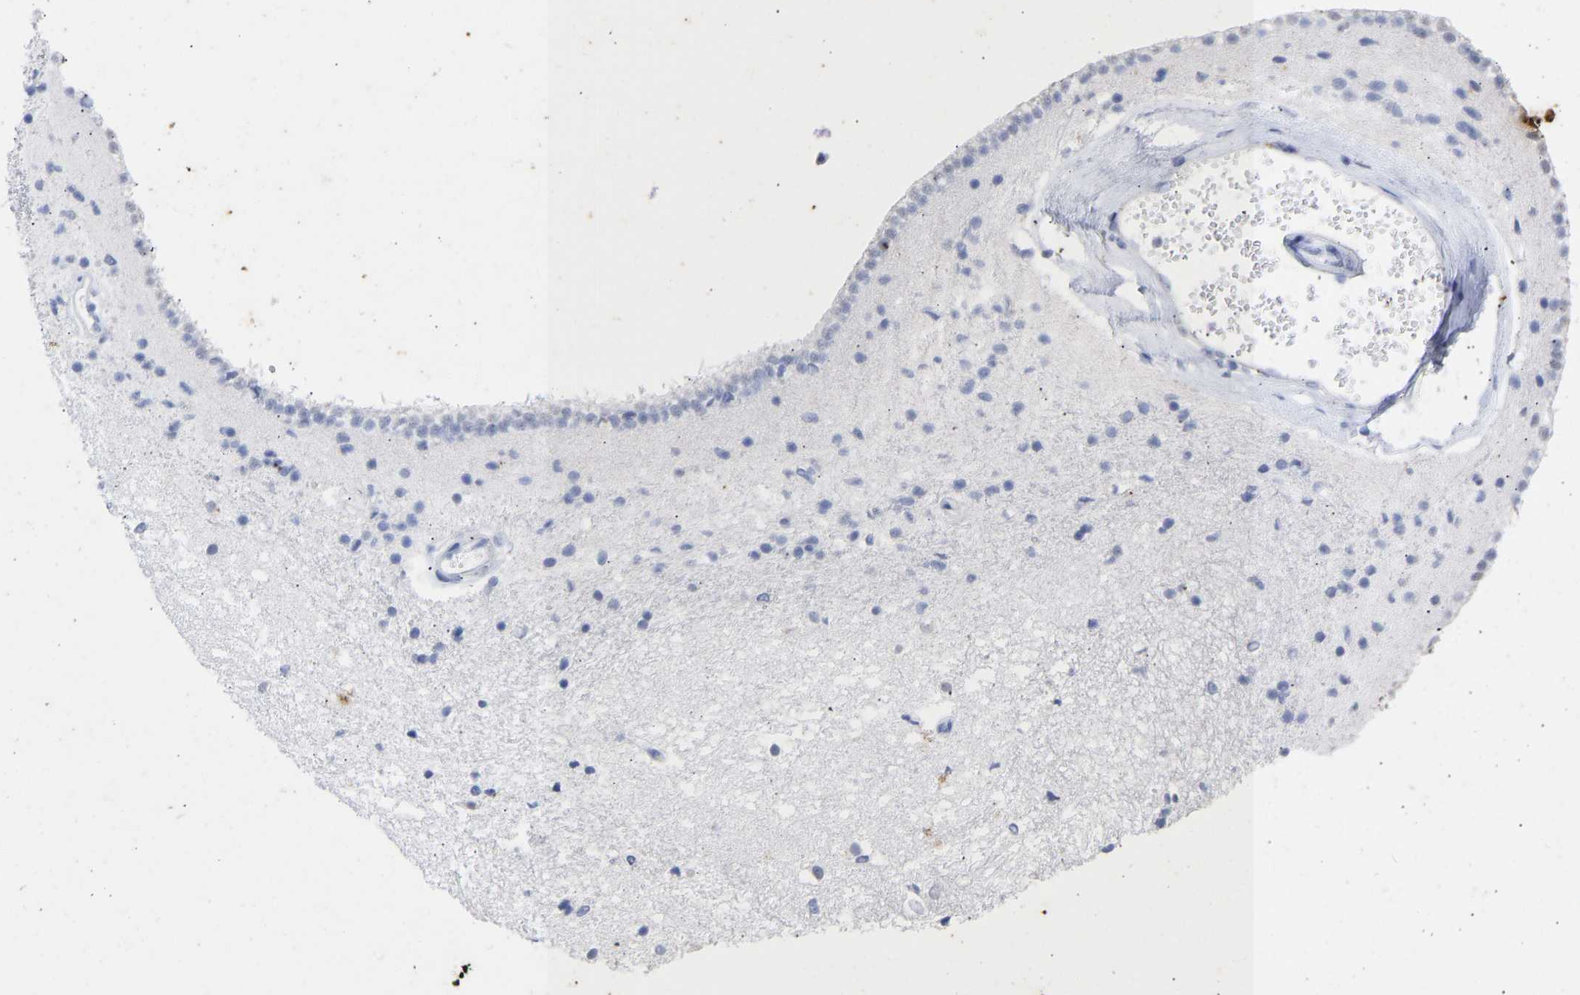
{"staining": {"intensity": "negative", "quantity": "none", "location": "none"}, "tissue": "caudate", "cell_type": "Glial cells", "image_type": "normal", "snomed": [{"axis": "morphology", "description": "Normal tissue, NOS"}, {"axis": "topography", "description": "Lateral ventricle wall"}], "caption": "Immunohistochemistry (IHC) micrograph of normal human caudate stained for a protein (brown), which shows no expression in glial cells. (Immunohistochemistry (IHC), brightfield microscopy, high magnification).", "gene": "KRT1", "patient": {"sex": "male", "age": 45}}